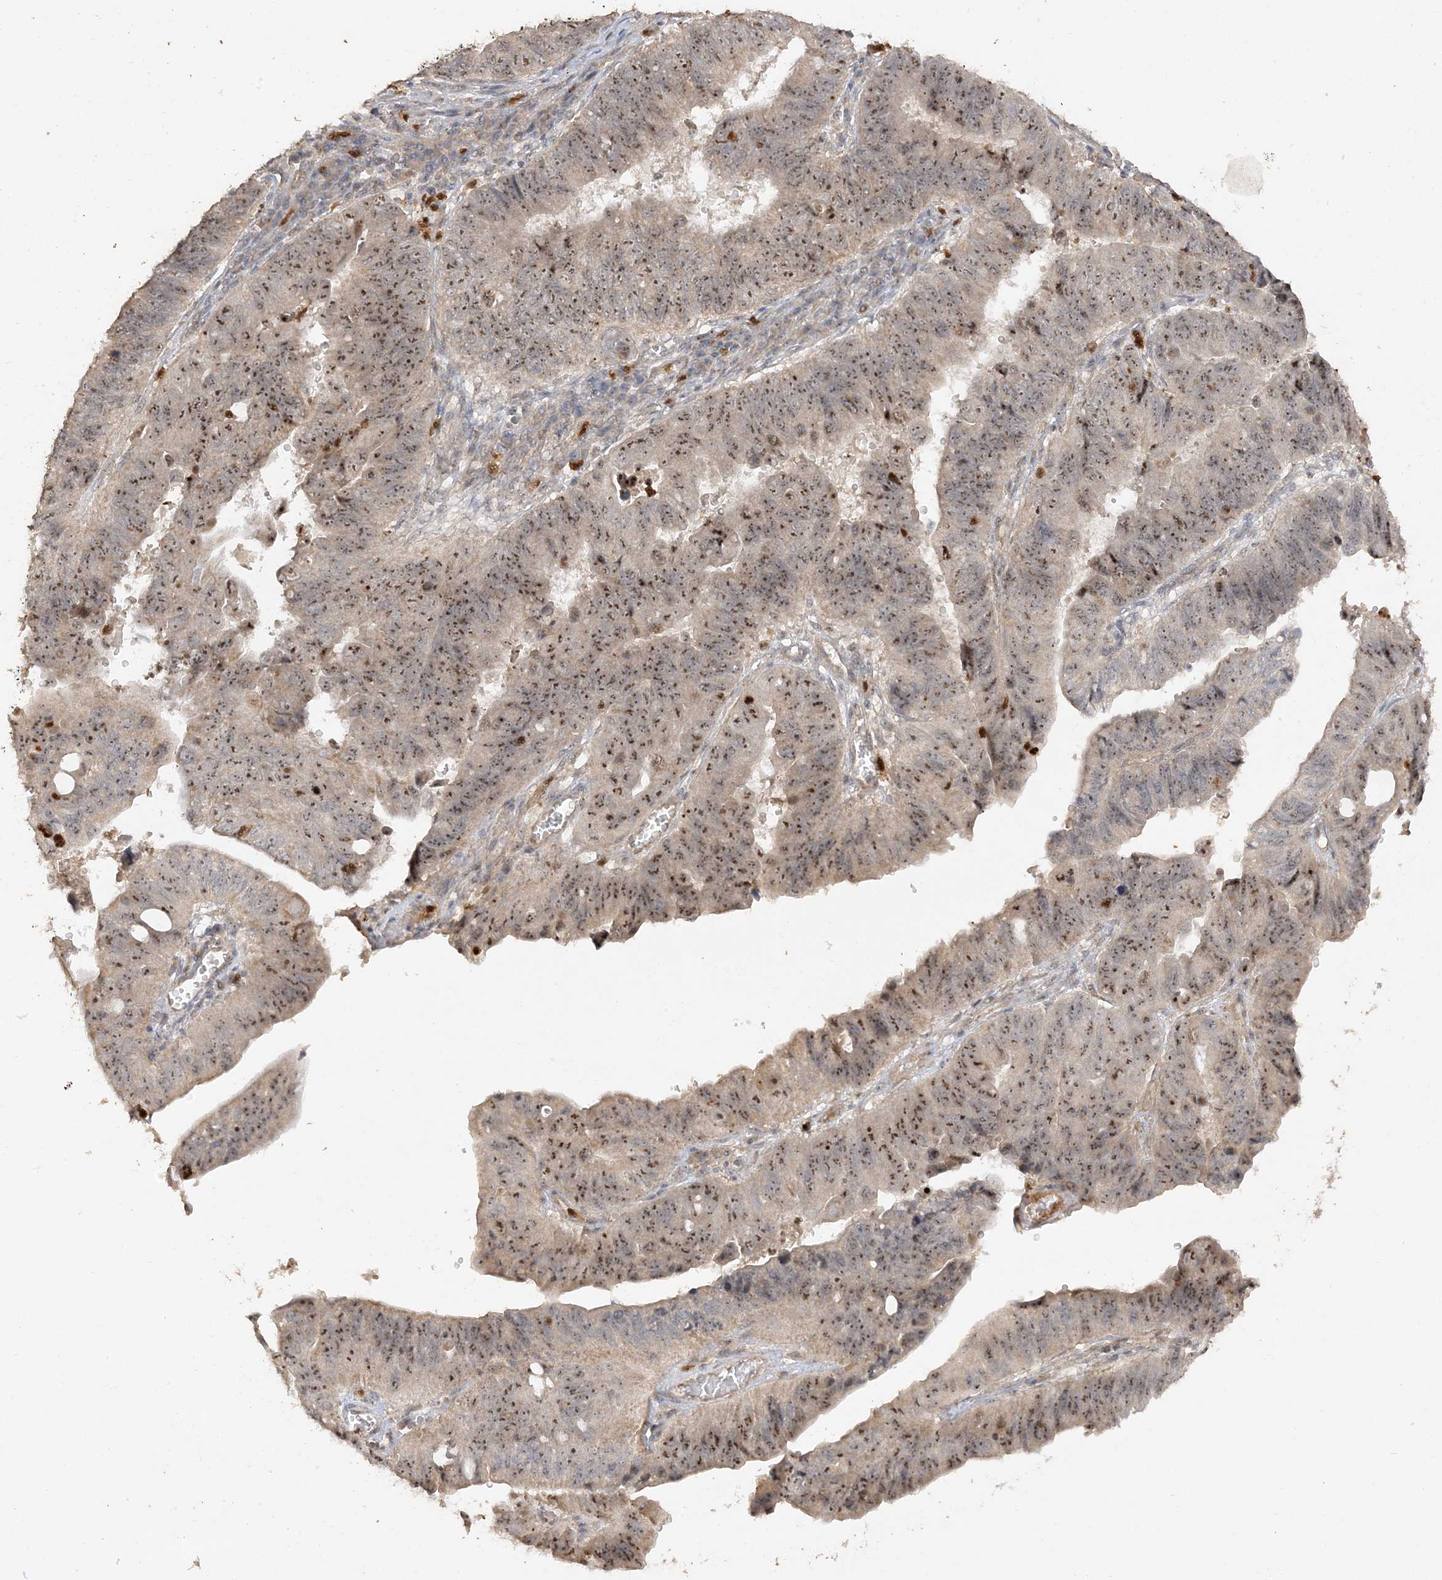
{"staining": {"intensity": "moderate", "quantity": ">75%", "location": "nuclear"}, "tissue": "stomach cancer", "cell_type": "Tumor cells", "image_type": "cancer", "snomed": [{"axis": "morphology", "description": "Adenocarcinoma, NOS"}, {"axis": "topography", "description": "Stomach"}], "caption": "Moderate nuclear expression for a protein is appreciated in approximately >75% of tumor cells of adenocarcinoma (stomach) using immunohistochemistry (IHC).", "gene": "DDX18", "patient": {"sex": "male", "age": 59}}